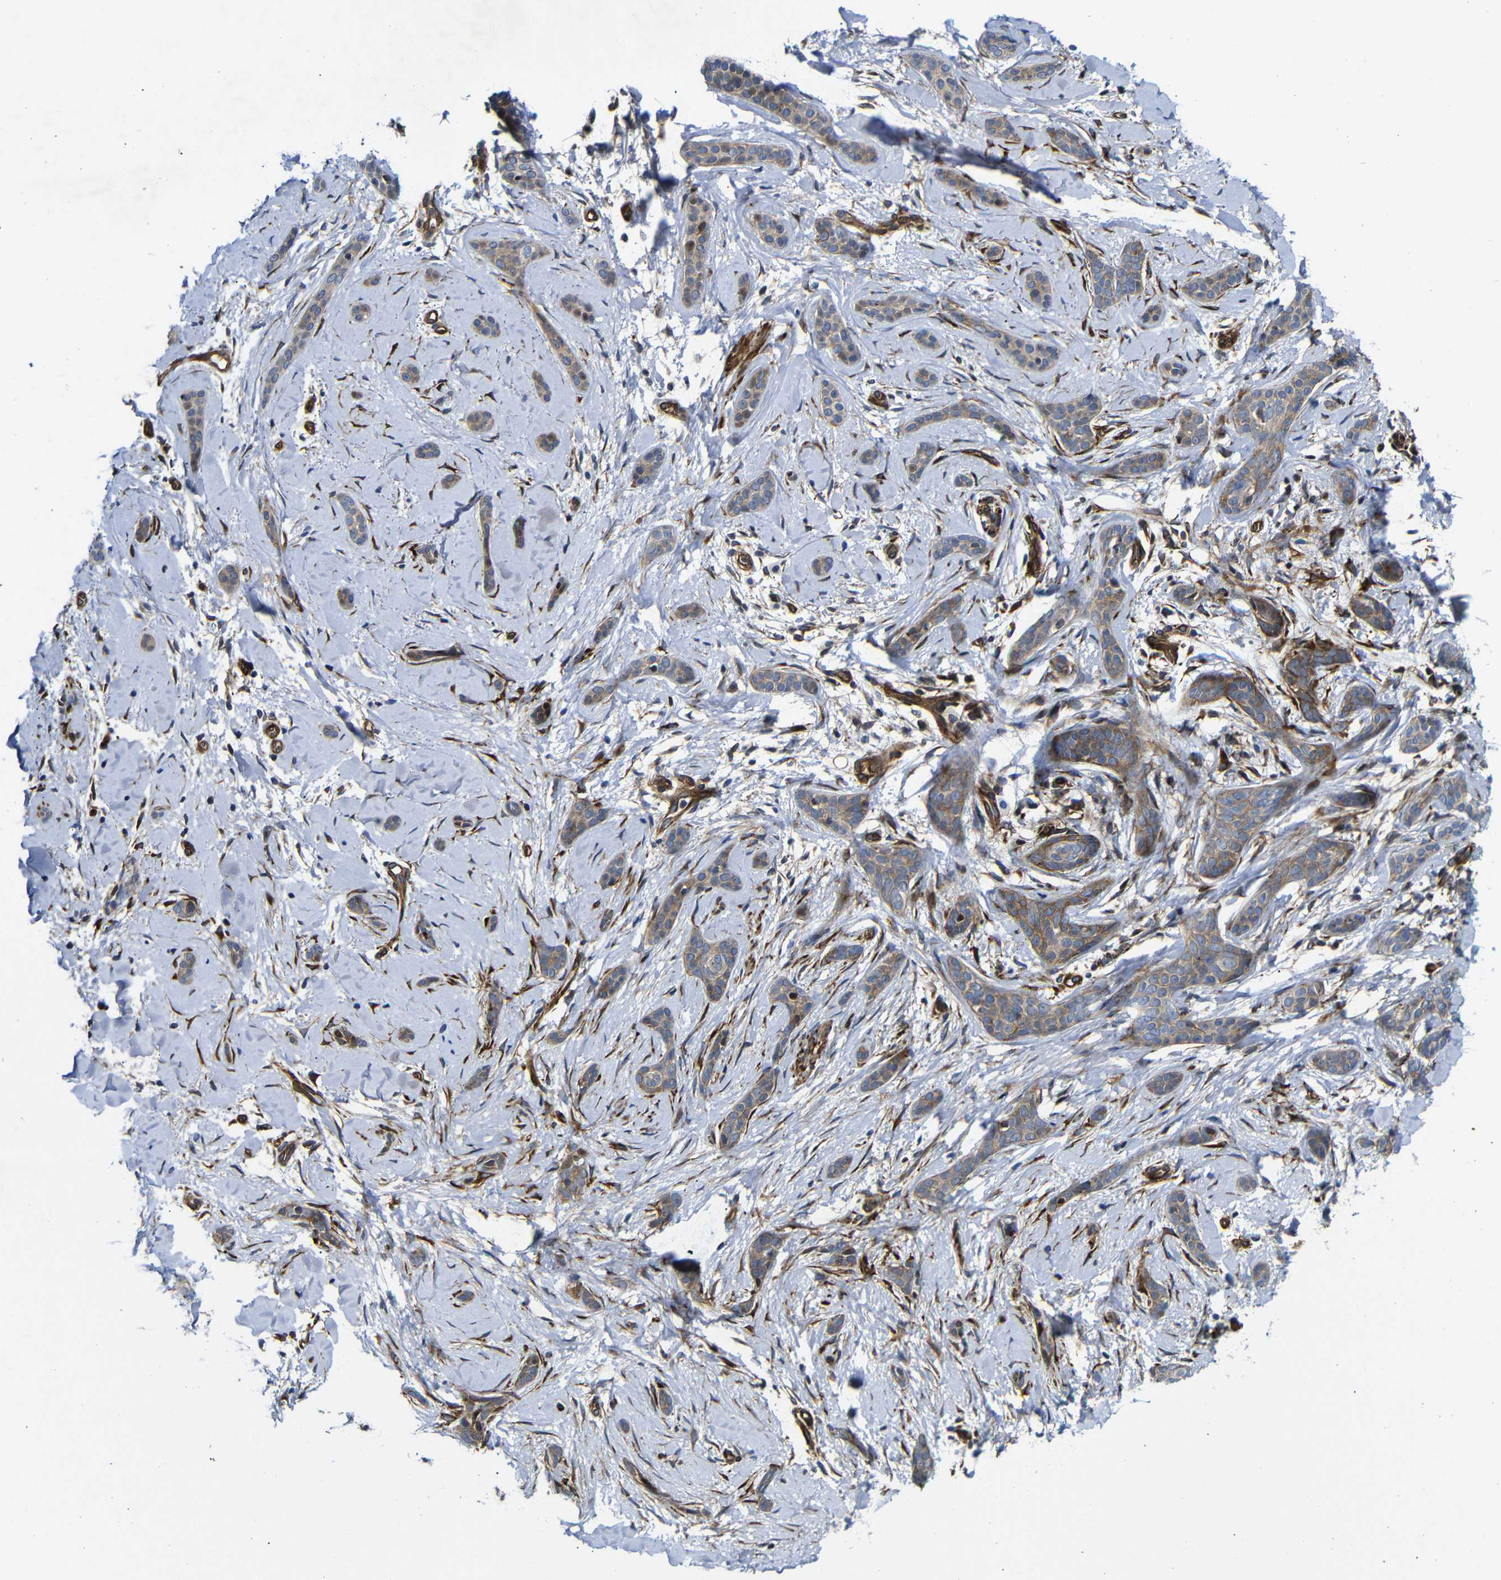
{"staining": {"intensity": "moderate", "quantity": ">75%", "location": "cytoplasmic/membranous"}, "tissue": "skin cancer", "cell_type": "Tumor cells", "image_type": "cancer", "snomed": [{"axis": "morphology", "description": "Basal cell carcinoma"}, {"axis": "morphology", "description": "Adnexal tumor, benign"}, {"axis": "topography", "description": "Skin"}], "caption": "IHC of human skin benign adnexal tumor exhibits medium levels of moderate cytoplasmic/membranous staining in about >75% of tumor cells. Nuclei are stained in blue.", "gene": "PARP14", "patient": {"sex": "female", "age": 42}}